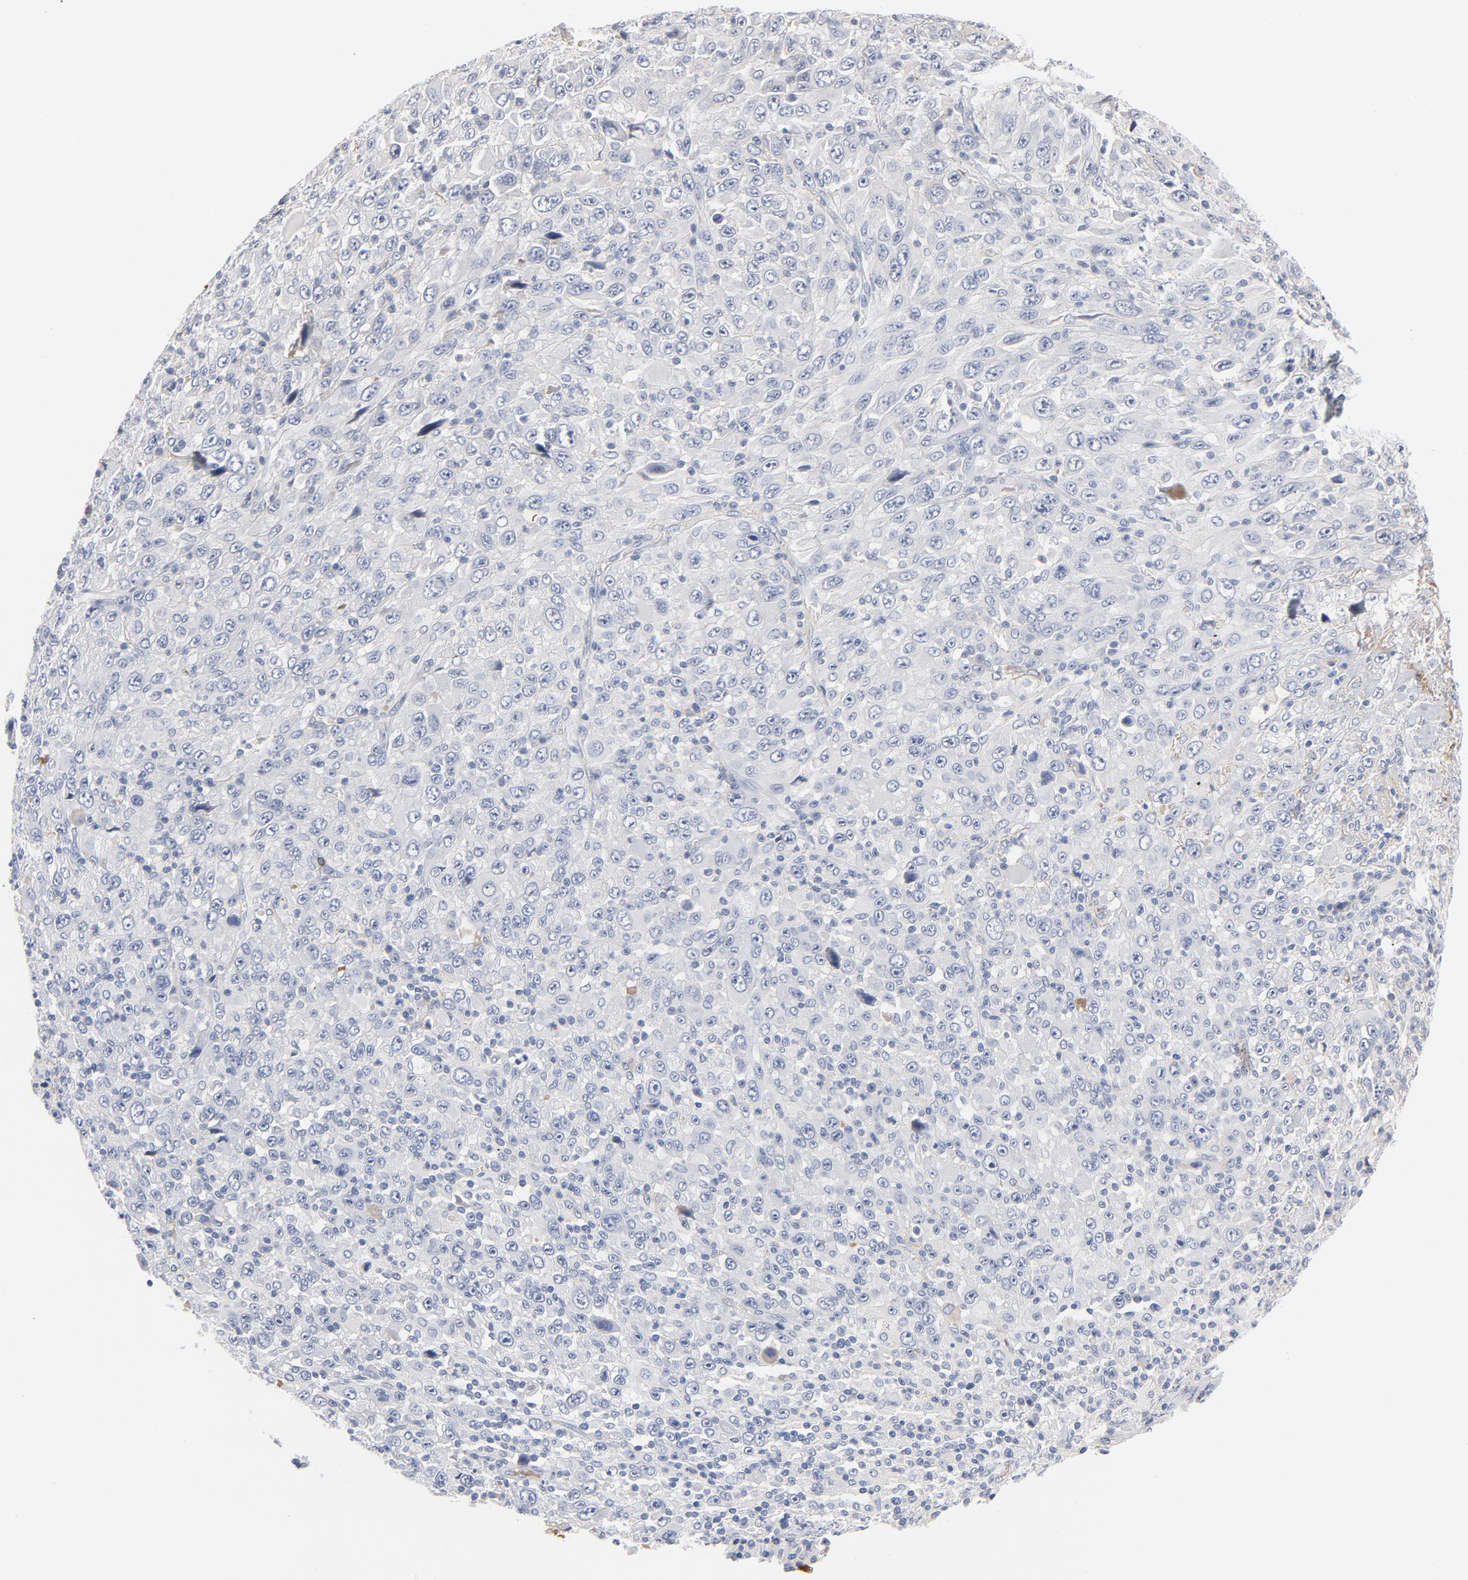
{"staining": {"intensity": "negative", "quantity": "none", "location": "none"}, "tissue": "melanoma", "cell_type": "Tumor cells", "image_type": "cancer", "snomed": [{"axis": "morphology", "description": "Malignant melanoma, Metastatic site"}, {"axis": "topography", "description": "Skin"}], "caption": "DAB (3,3'-diaminobenzidine) immunohistochemical staining of human melanoma reveals no significant expression in tumor cells.", "gene": "SERPINA4", "patient": {"sex": "female", "age": 56}}